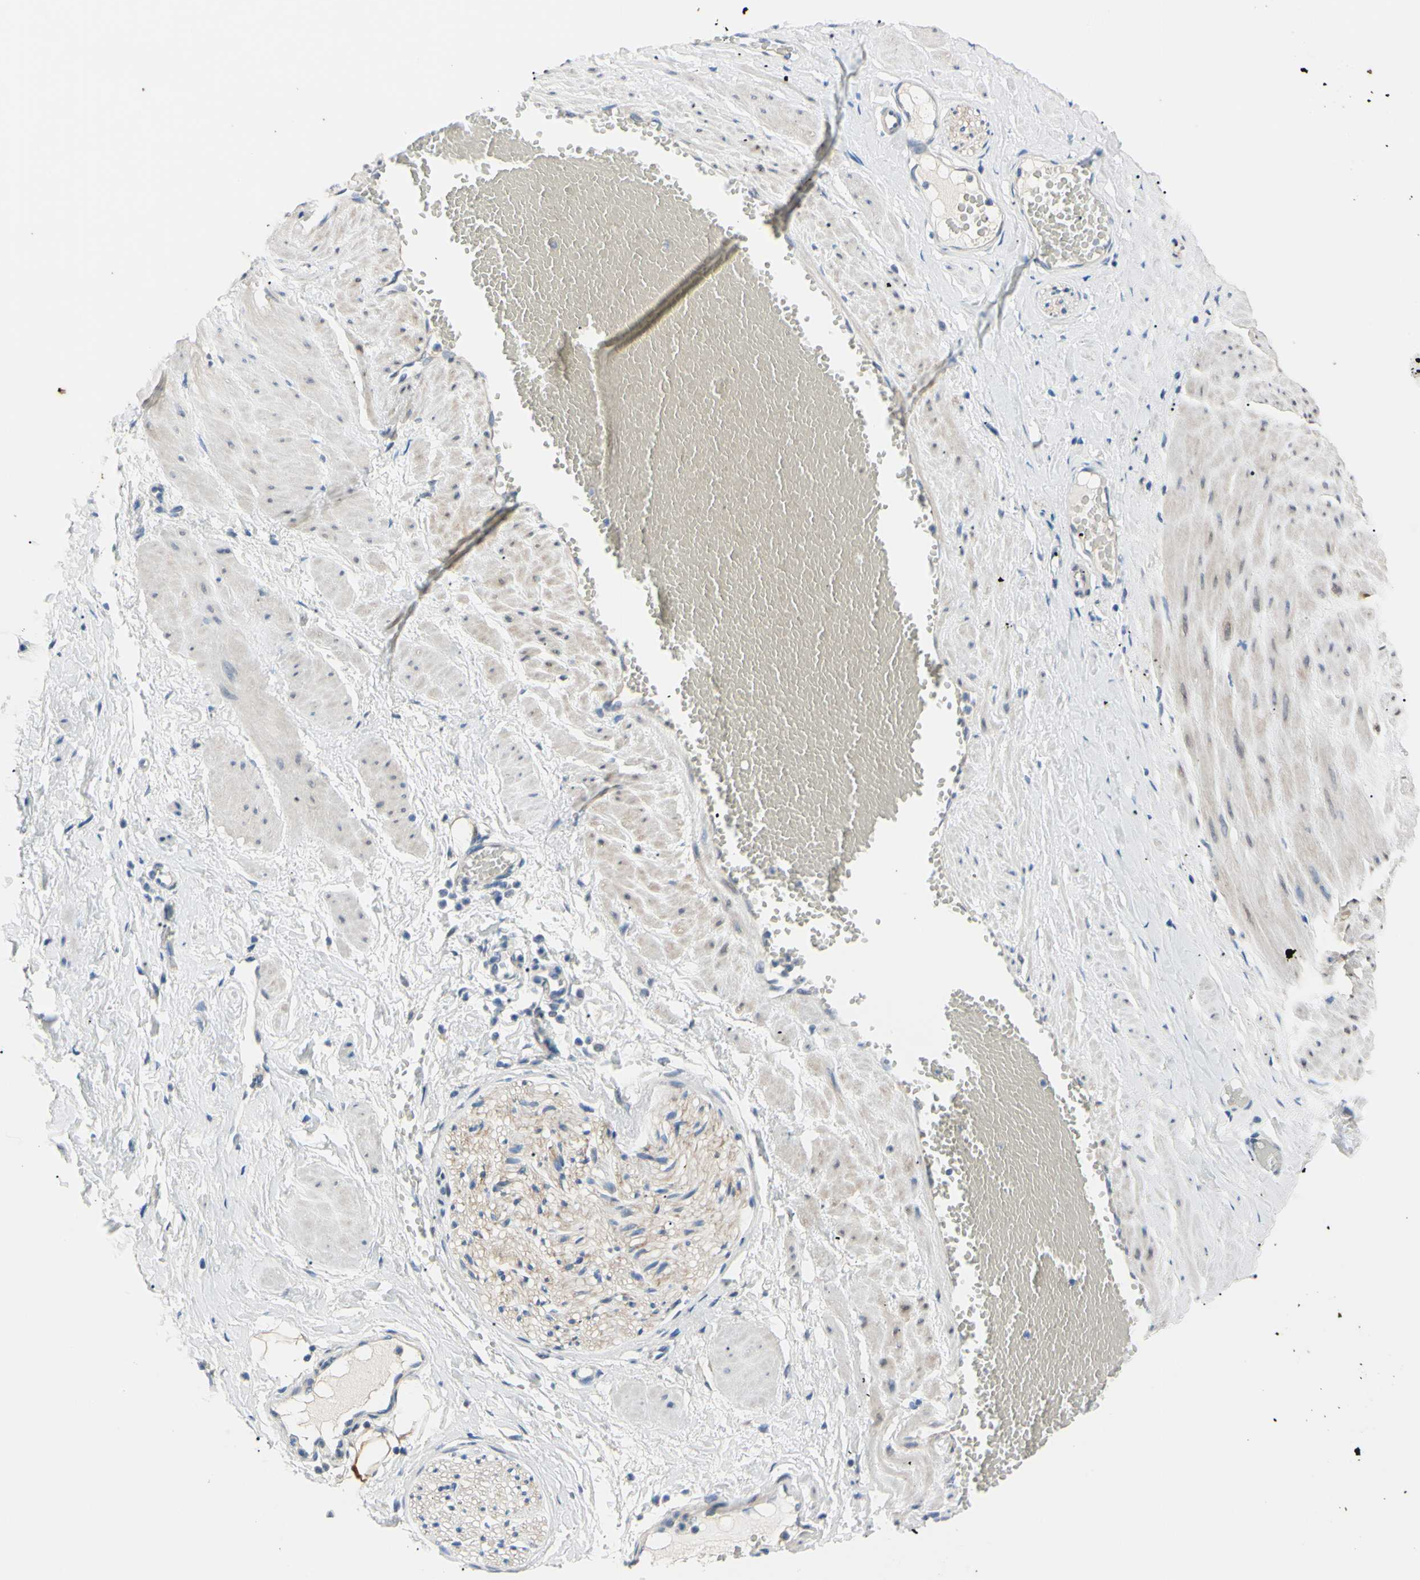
{"staining": {"intensity": "weak", "quantity": ">75%", "location": "cytoplasmic/membranous"}, "tissue": "adipose tissue", "cell_type": "Adipocytes", "image_type": "normal", "snomed": [{"axis": "morphology", "description": "Normal tissue, NOS"}, {"axis": "topography", "description": "Soft tissue"}, {"axis": "topography", "description": "Vascular tissue"}], "caption": "Immunohistochemistry (IHC) (DAB) staining of benign adipose tissue exhibits weak cytoplasmic/membranous protein positivity in about >75% of adipocytes.", "gene": "NOL3", "patient": {"sex": "female", "age": 35}}